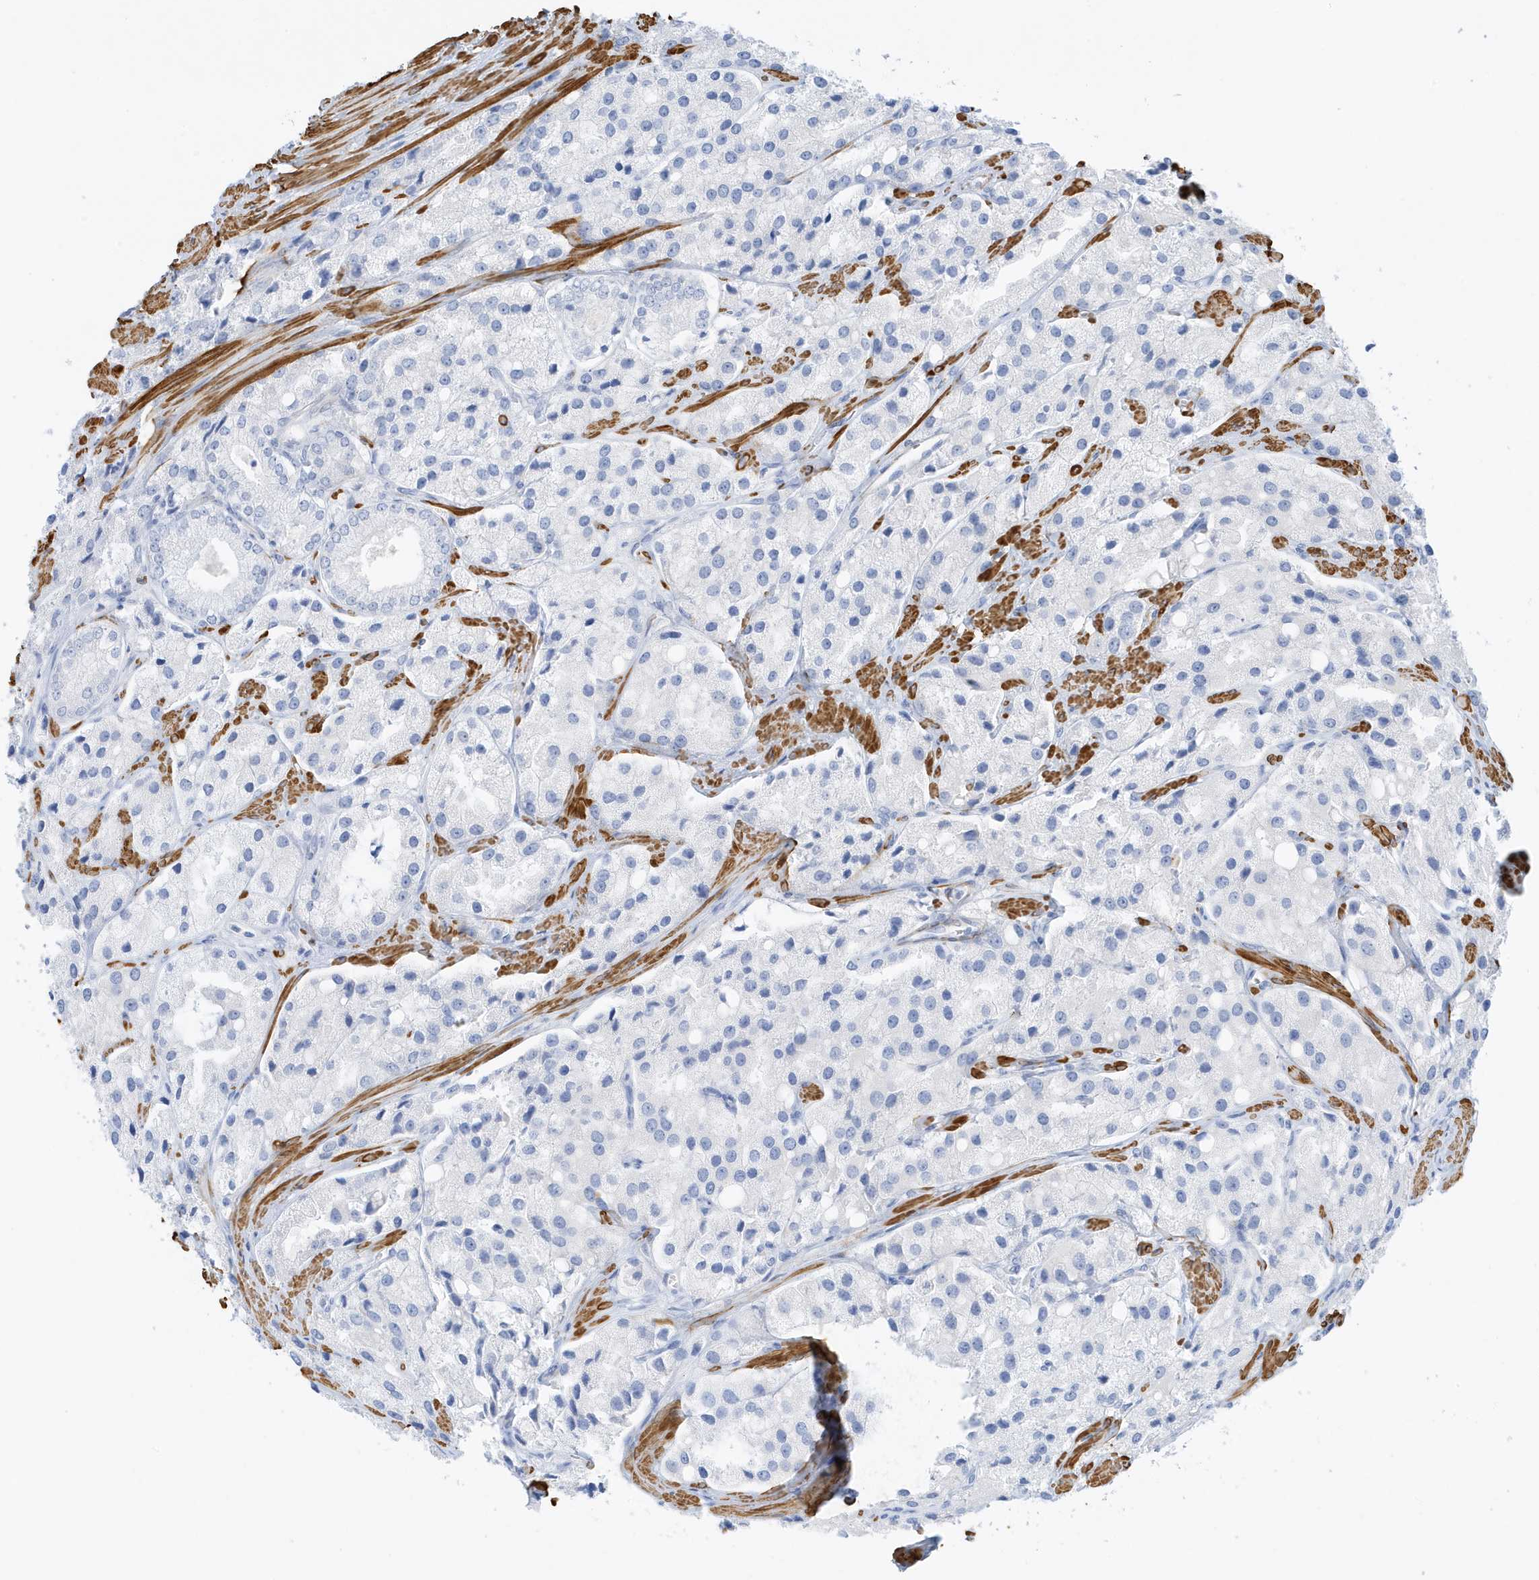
{"staining": {"intensity": "negative", "quantity": "none", "location": "none"}, "tissue": "prostate cancer", "cell_type": "Tumor cells", "image_type": "cancer", "snomed": [{"axis": "morphology", "description": "Adenocarcinoma, High grade"}, {"axis": "topography", "description": "Prostate"}], "caption": "Immunohistochemical staining of human prostate cancer (adenocarcinoma (high-grade)) demonstrates no significant positivity in tumor cells.", "gene": "SLC22A13", "patient": {"sex": "male", "age": 66}}